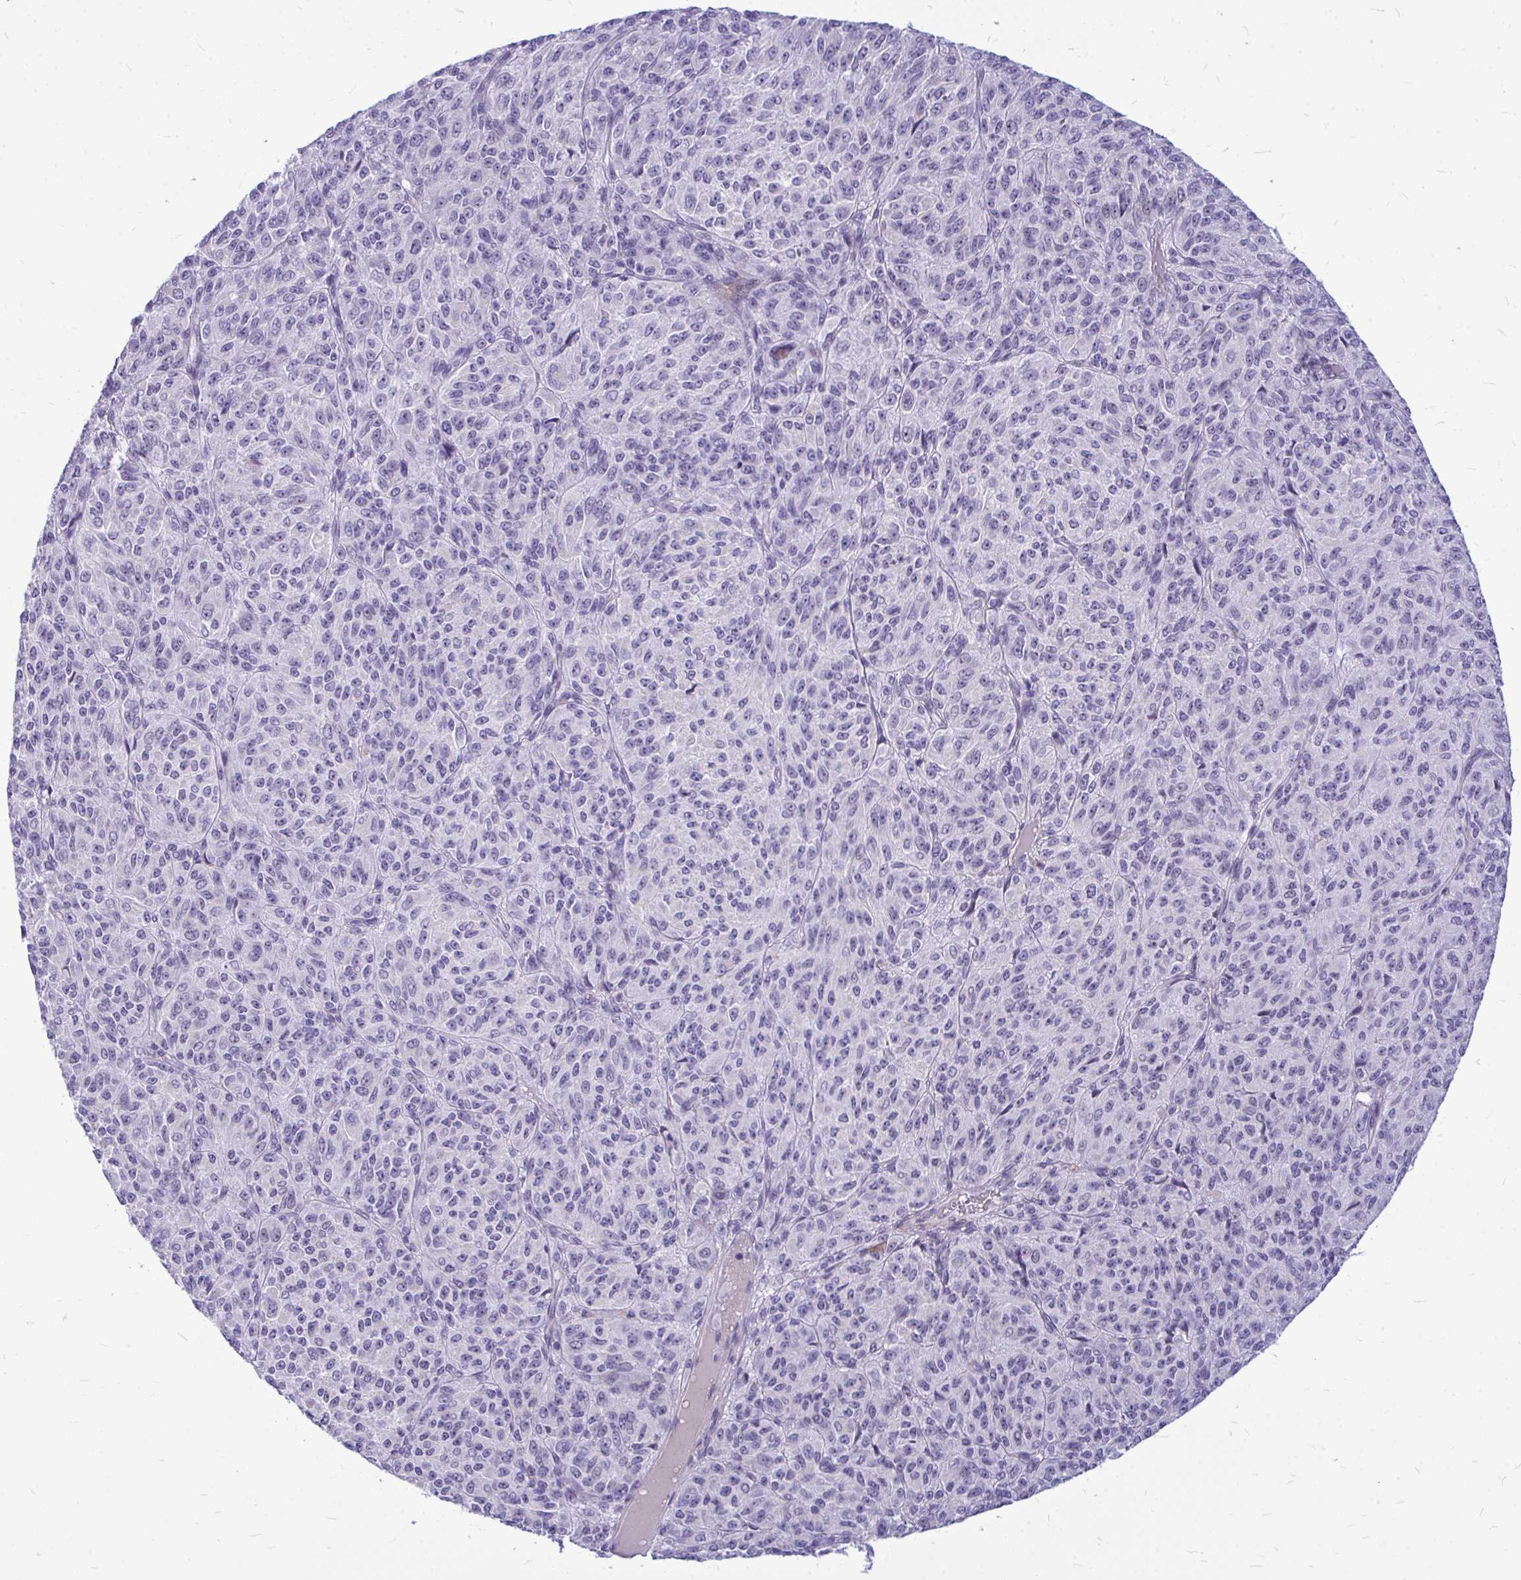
{"staining": {"intensity": "negative", "quantity": "none", "location": "none"}, "tissue": "melanoma", "cell_type": "Tumor cells", "image_type": "cancer", "snomed": [{"axis": "morphology", "description": "Malignant melanoma, Metastatic site"}, {"axis": "topography", "description": "Brain"}], "caption": "The micrograph exhibits no significant expression in tumor cells of malignant melanoma (metastatic site).", "gene": "ZSCAN25", "patient": {"sex": "female", "age": 56}}